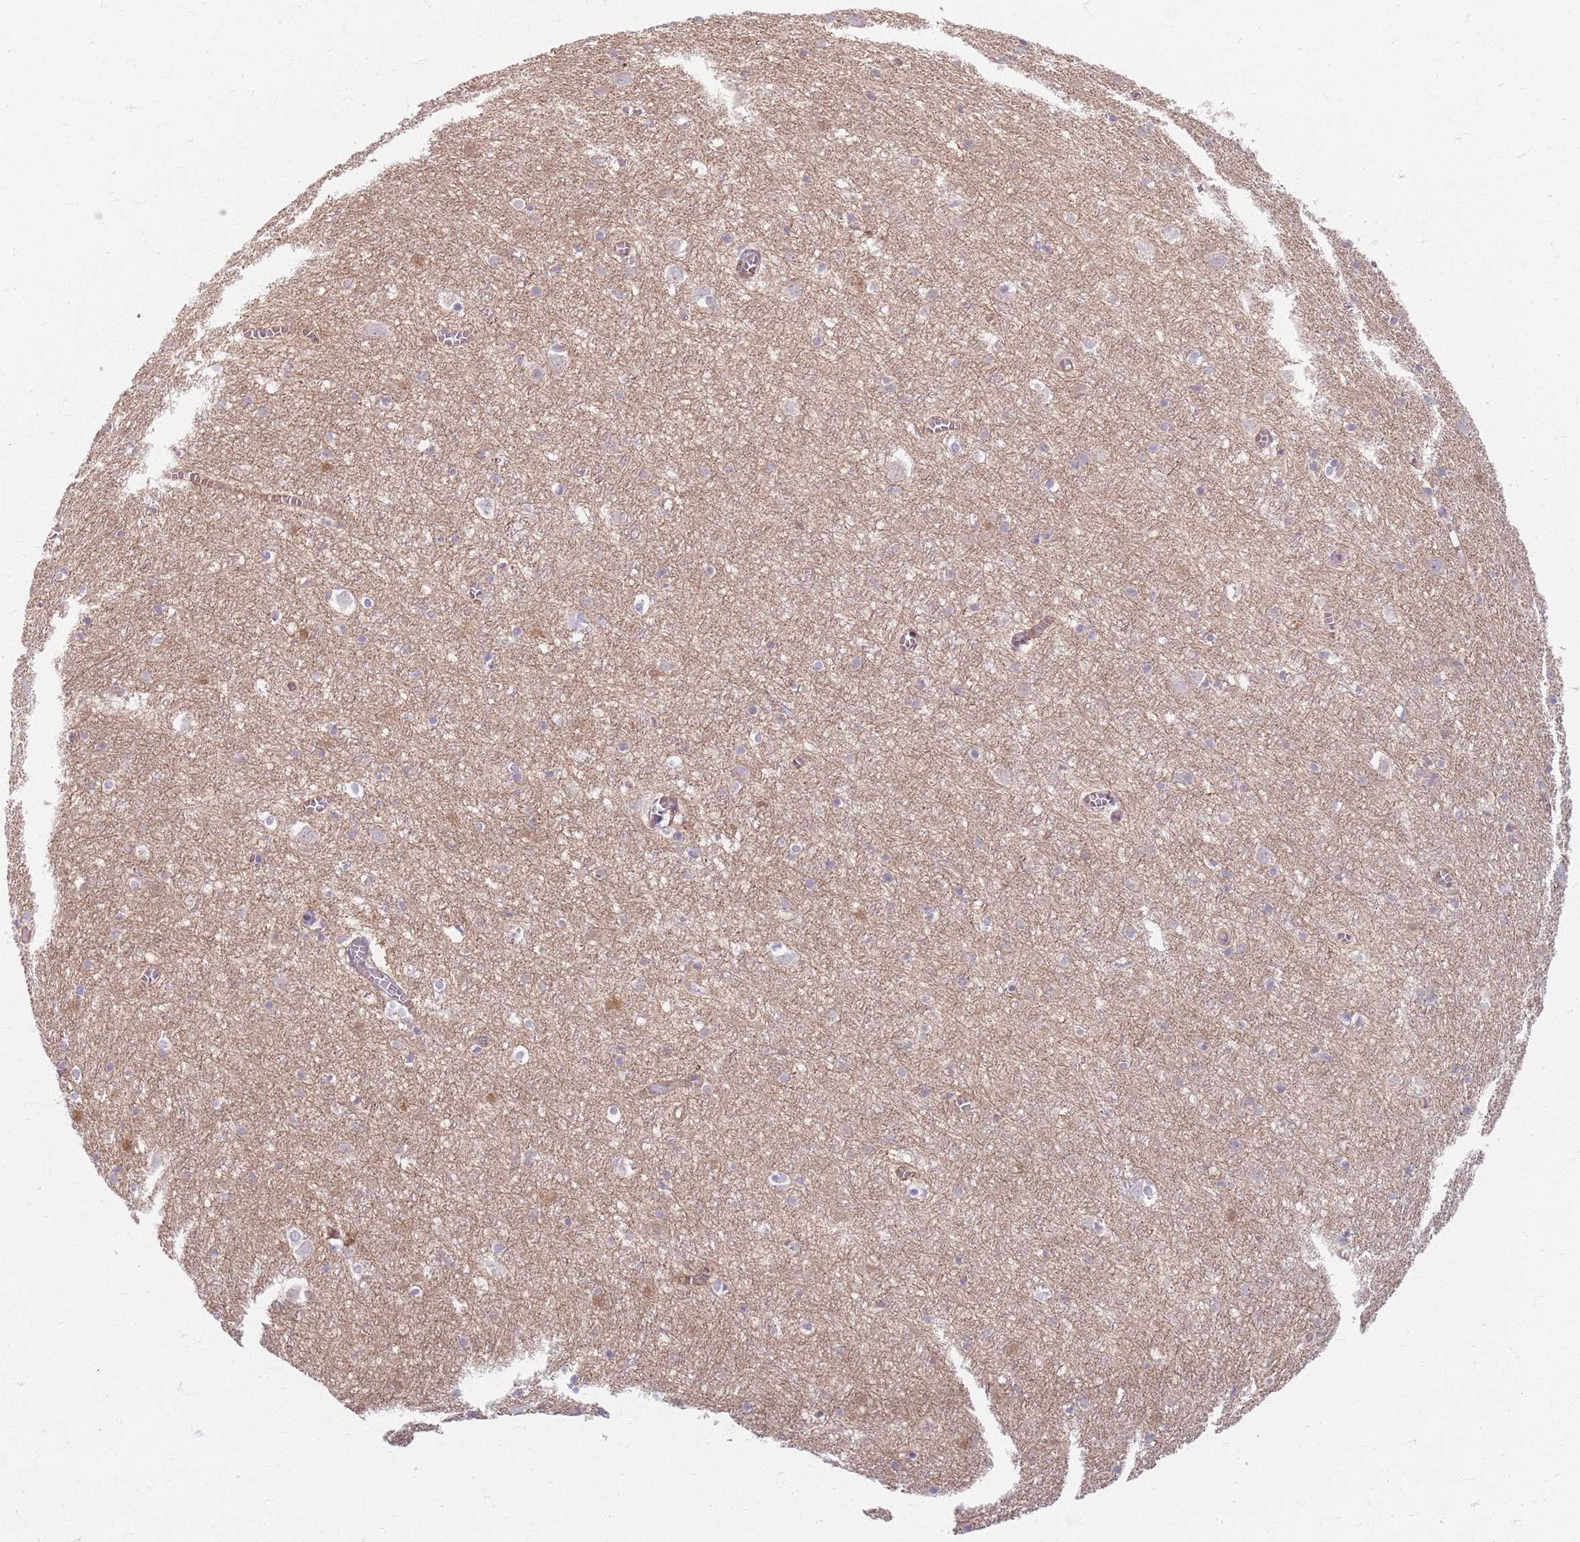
{"staining": {"intensity": "weak", "quantity": ">75%", "location": "cytoplasmic/membranous"}, "tissue": "cerebral cortex", "cell_type": "Endothelial cells", "image_type": "normal", "snomed": [{"axis": "morphology", "description": "Normal tissue, NOS"}, {"axis": "topography", "description": "Cerebral cortex"}], "caption": "Brown immunohistochemical staining in unremarkable cerebral cortex shows weak cytoplasmic/membranous positivity in approximately >75% of endothelial cells. (DAB = brown stain, brightfield microscopy at high magnification).", "gene": "KCNA5", "patient": {"sex": "female", "age": 64}}